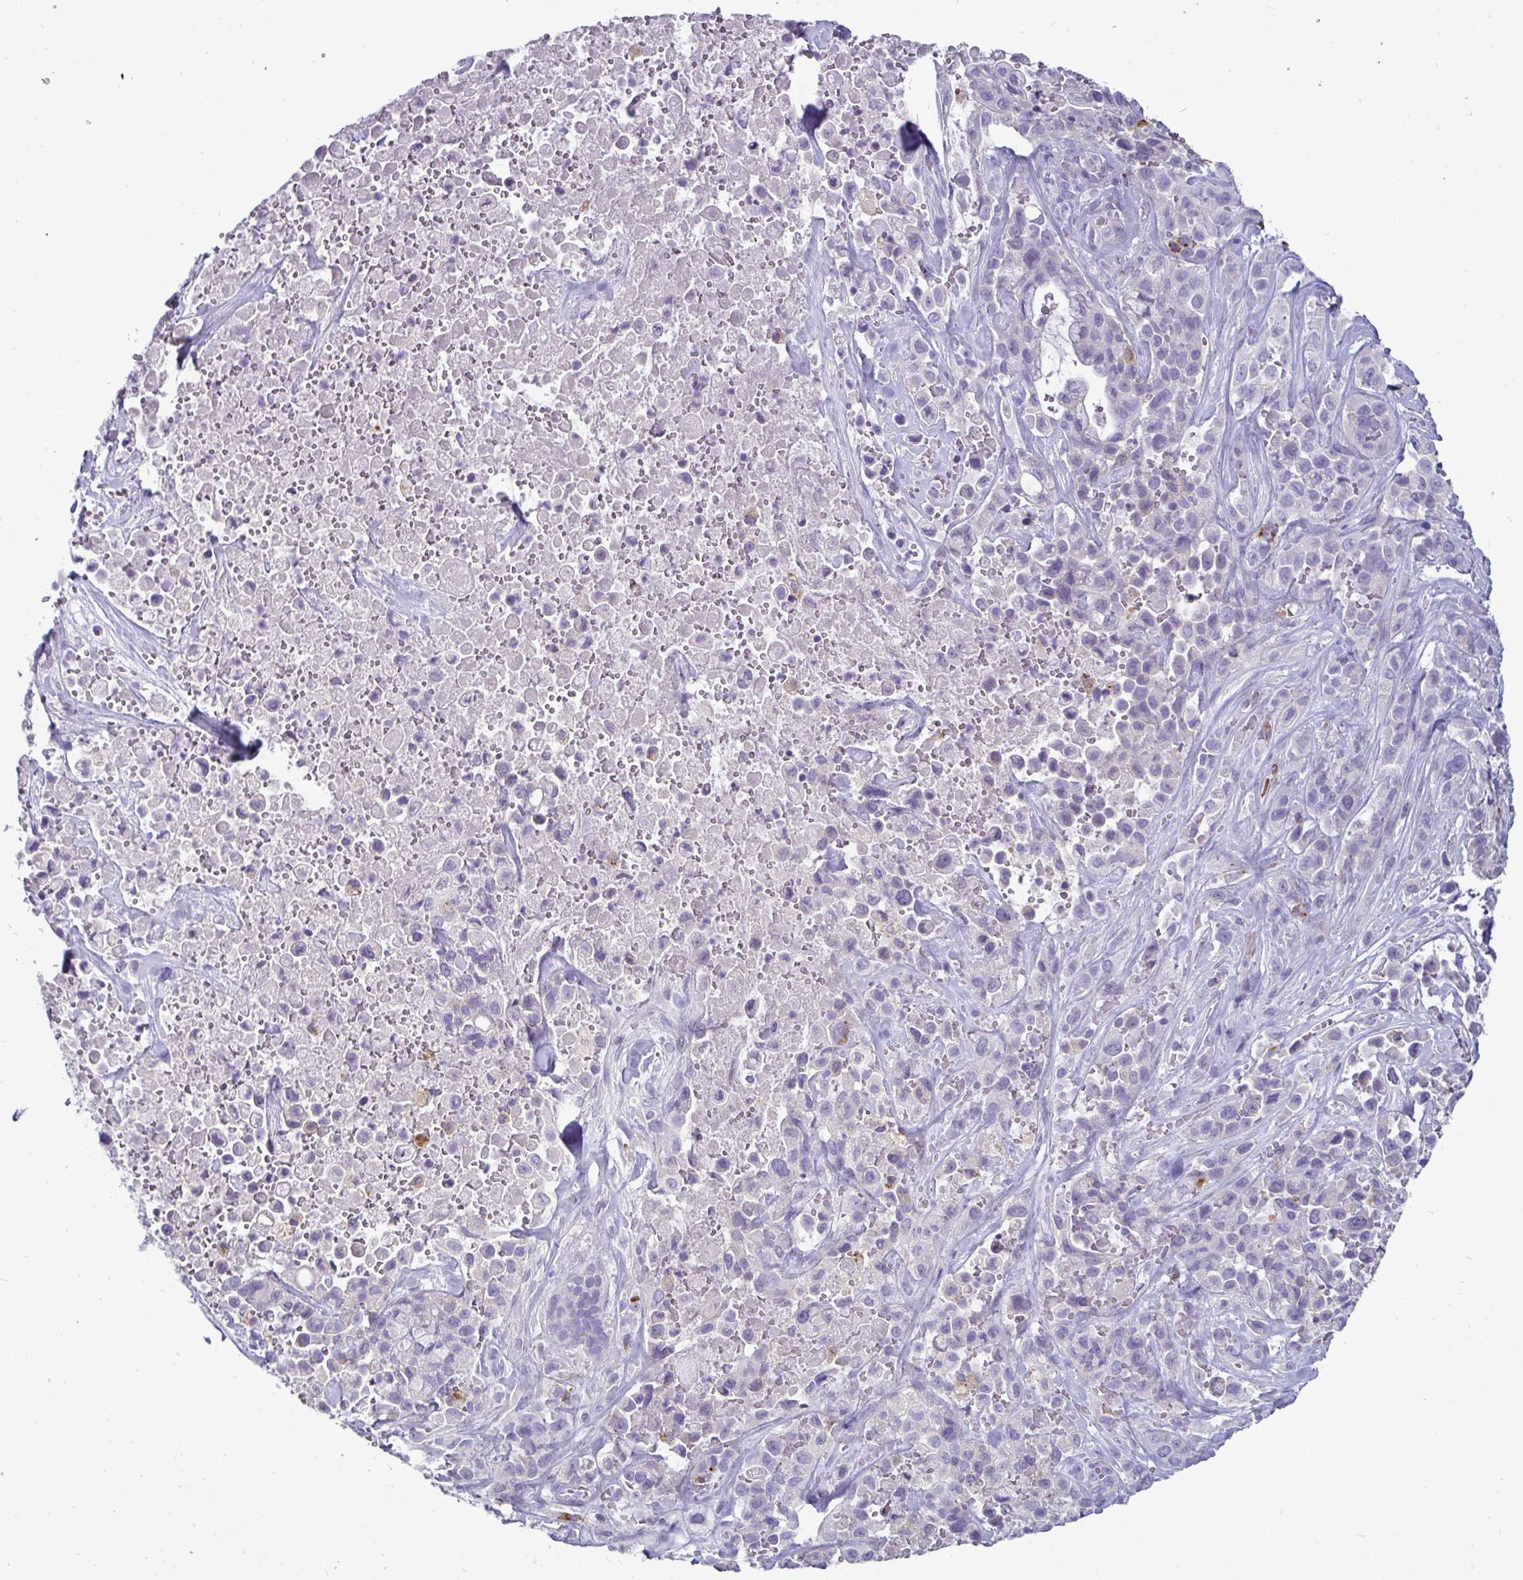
{"staining": {"intensity": "negative", "quantity": "none", "location": "none"}, "tissue": "pancreatic cancer", "cell_type": "Tumor cells", "image_type": "cancer", "snomed": [{"axis": "morphology", "description": "Adenocarcinoma, NOS"}, {"axis": "topography", "description": "Pancreas"}], "caption": "An immunohistochemistry image of adenocarcinoma (pancreatic) is shown. There is no staining in tumor cells of adenocarcinoma (pancreatic).", "gene": "CTSZ", "patient": {"sex": "male", "age": 44}}